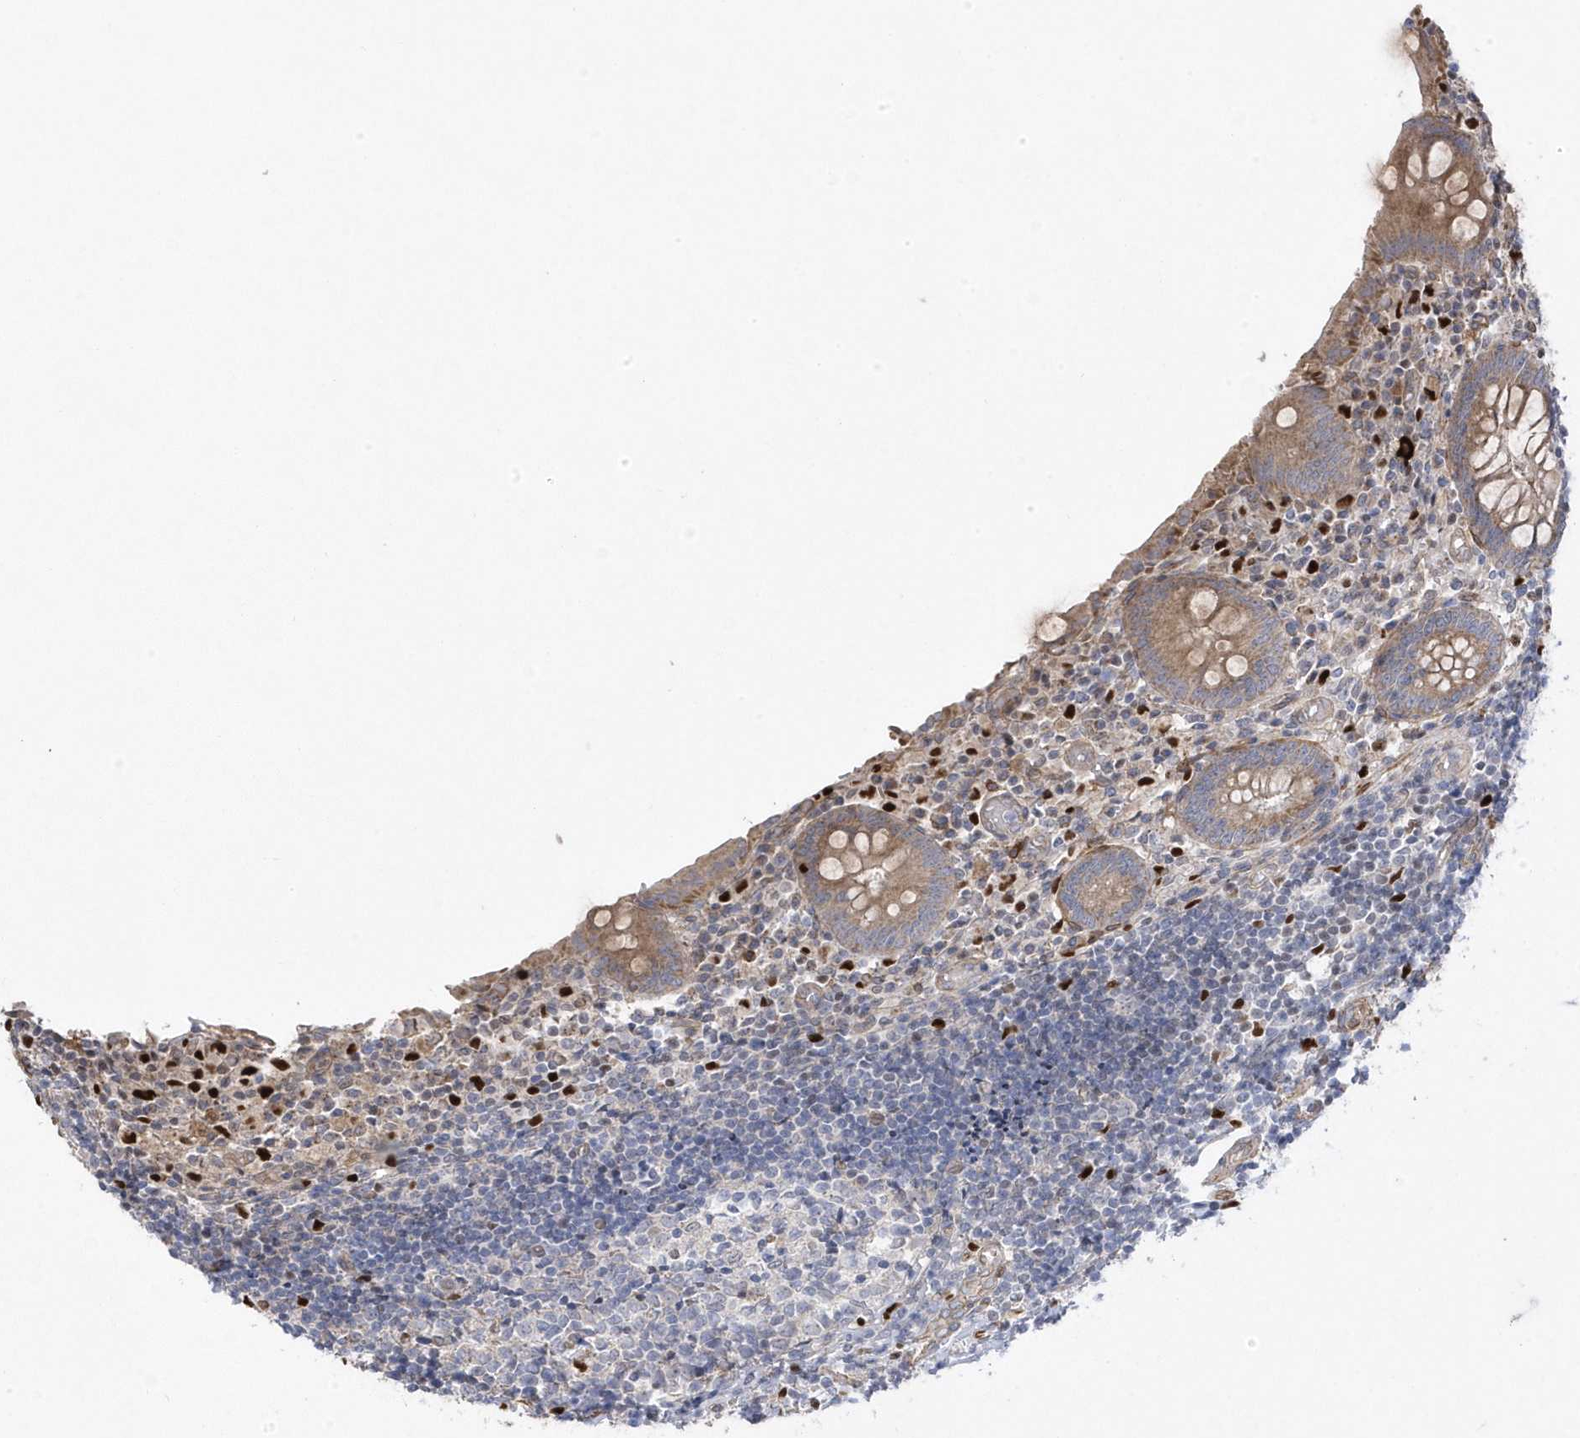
{"staining": {"intensity": "moderate", "quantity": ">75%", "location": "cytoplasmic/membranous"}, "tissue": "appendix", "cell_type": "Glandular cells", "image_type": "normal", "snomed": [{"axis": "morphology", "description": "Normal tissue, NOS"}, {"axis": "topography", "description": "Appendix"}], "caption": "Immunohistochemistry (IHC) of unremarkable human appendix shows medium levels of moderate cytoplasmic/membranous staining in approximately >75% of glandular cells.", "gene": "GTPBP6", "patient": {"sex": "female", "age": 17}}